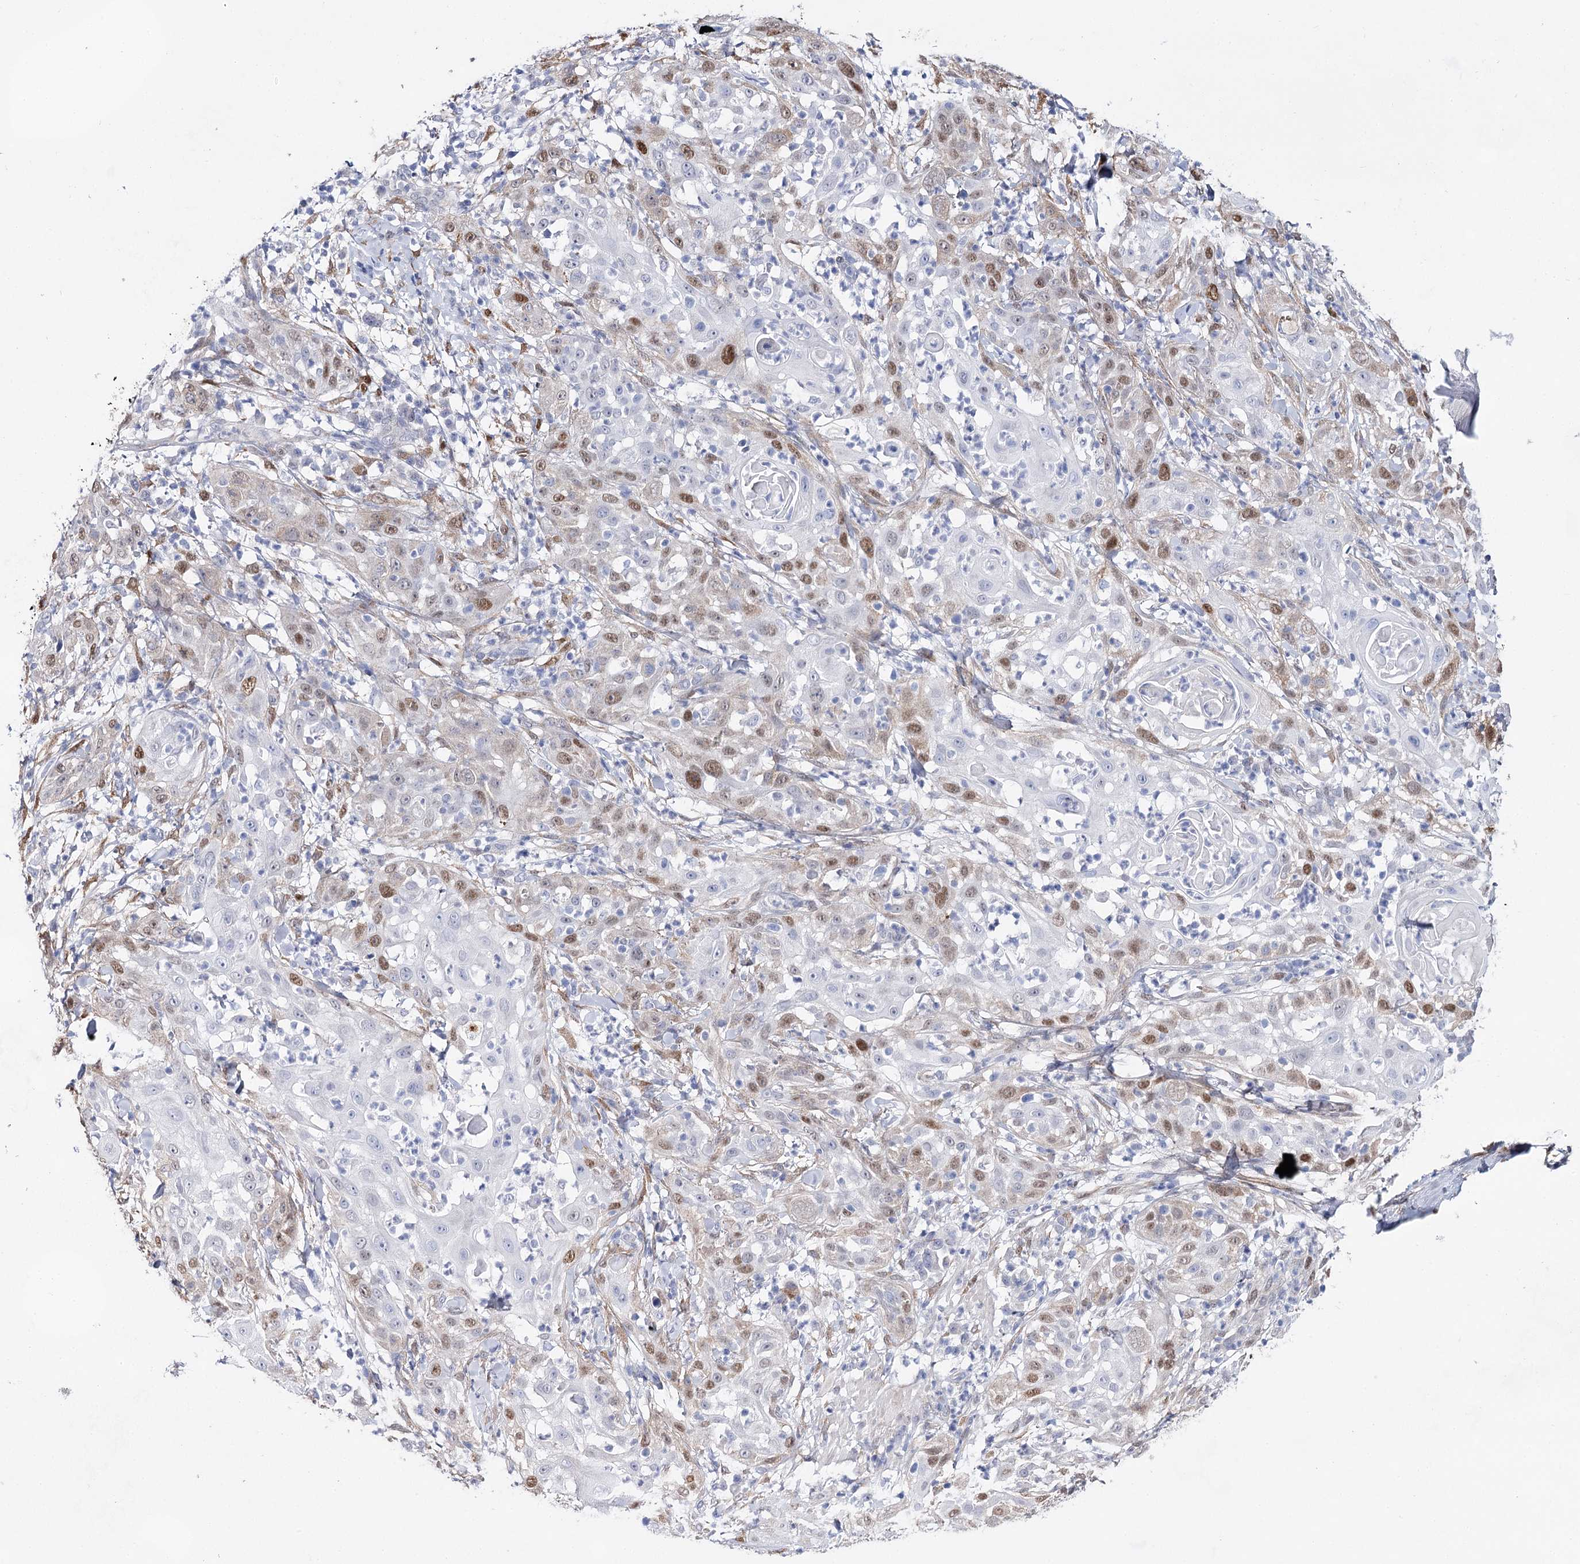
{"staining": {"intensity": "moderate", "quantity": "25%-75%", "location": "nuclear"}, "tissue": "skin cancer", "cell_type": "Tumor cells", "image_type": "cancer", "snomed": [{"axis": "morphology", "description": "Squamous cell carcinoma, NOS"}, {"axis": "topography", "description": "Skin"}], "caption": "Brown immunohistochemical staining in squamous cell carcinoma (skin) reveals moderate nuclear expression in about 25%-75% of tumor cells. Nuclei are stained in blue.", "gene": "UGDH", "patient": {"sex": "female", "age": 44}}